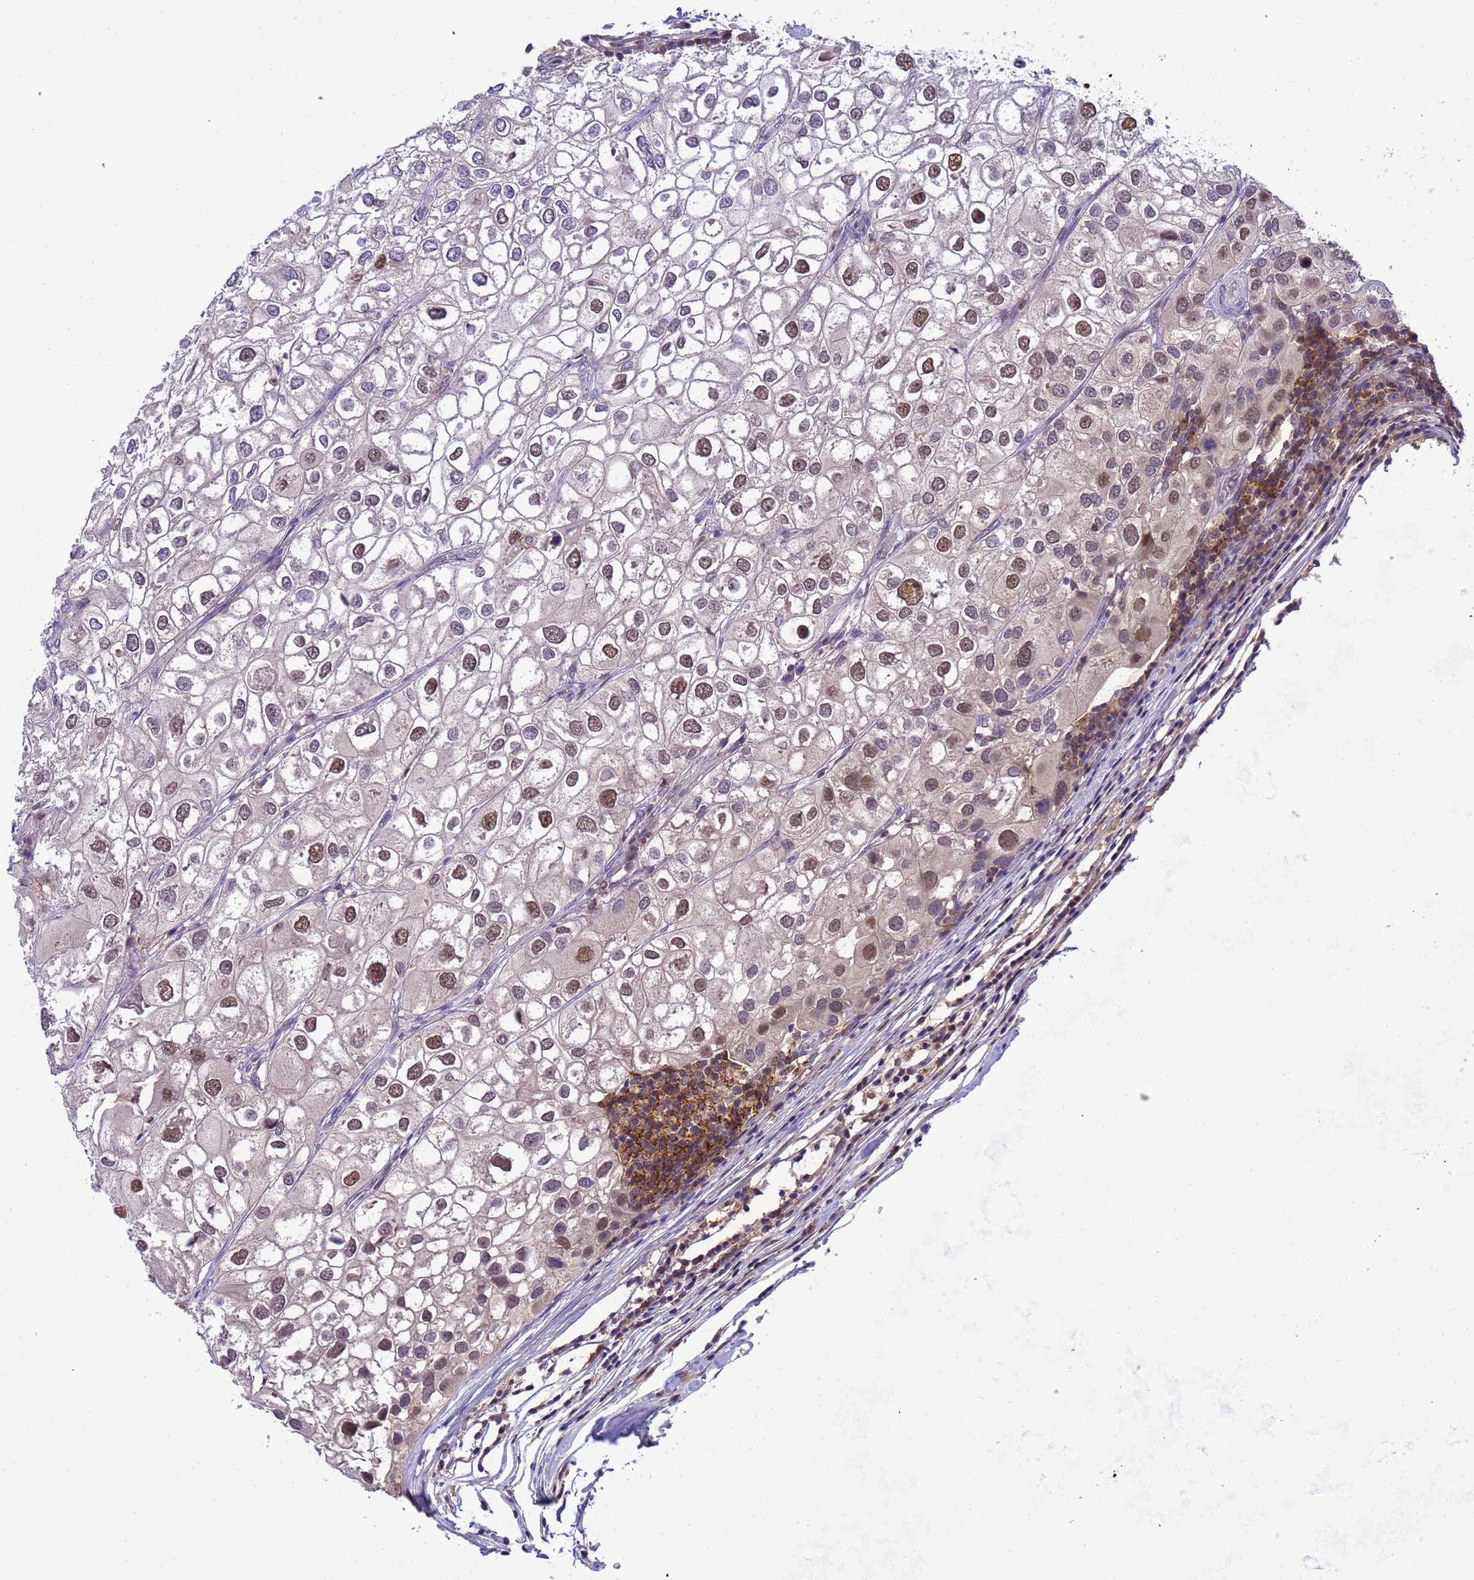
{"staining": {"intensity": "moderate", "quantity": "<25%", "location": "nuclear"}, "tissue": "urothelial cancer", "cell_type": "Tumor cells", "image_type": "cancer", "snomed": [{"axis": "morphology", "description": "Urothelial carcinoma, High grade"}, {"axis": "topography", "description": "Urinary bladder"}], "caption": "This is a histology image of immunohistochemistry staining of high-grade urothelial carcinoma, which shows moderate staining in the nuclear of tumor cells.", "gene": "CD53", "patient": {"sex": "male", "age": 64}}